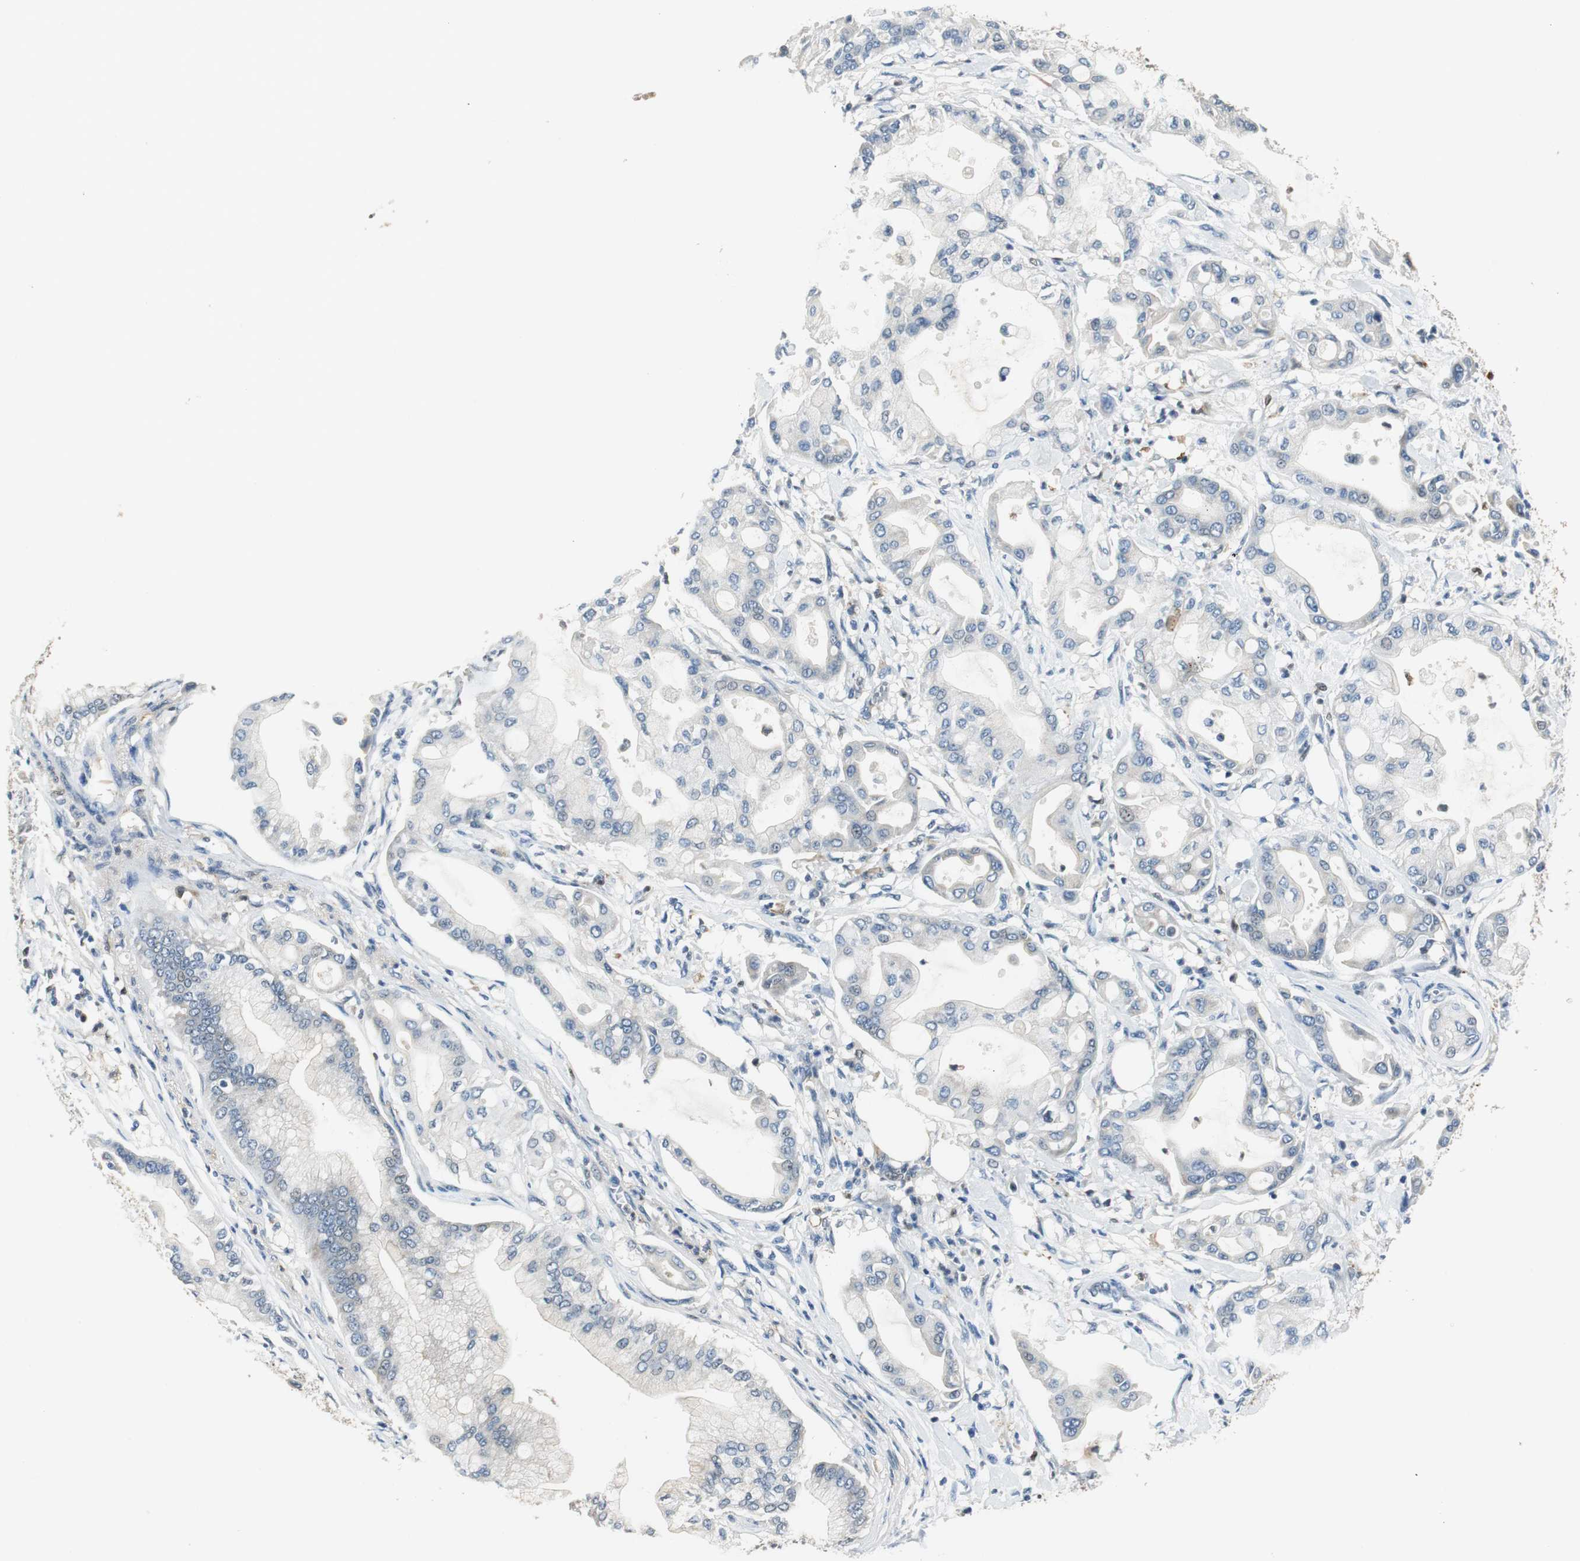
{"staining": {"intensity": "negative", "quantity": "none", "location": "none"}, "tissue": "pancreatic cancer", "cell_type": "Tumor cells", "image_type": "cancer", "snomed": [{"axis": "morphology", "description": "Adenocarcinoma, NOS"}, {"axis": "morphology", "description": "Adenocarcinoma, metastatic, NOS"}, {"axis": "topography", "description": "Lymph node"}, {"axis": "topography", "description": "Pancreas"}, {"axis": "topography", "description": "Duodenum"}], "caption": "Image shows no protein positivity in tumor cells of pancreatic metastatic adenocarcinoma tissue.", "gene": "ME1", "patient": {"sex": "female", "age": 64}}